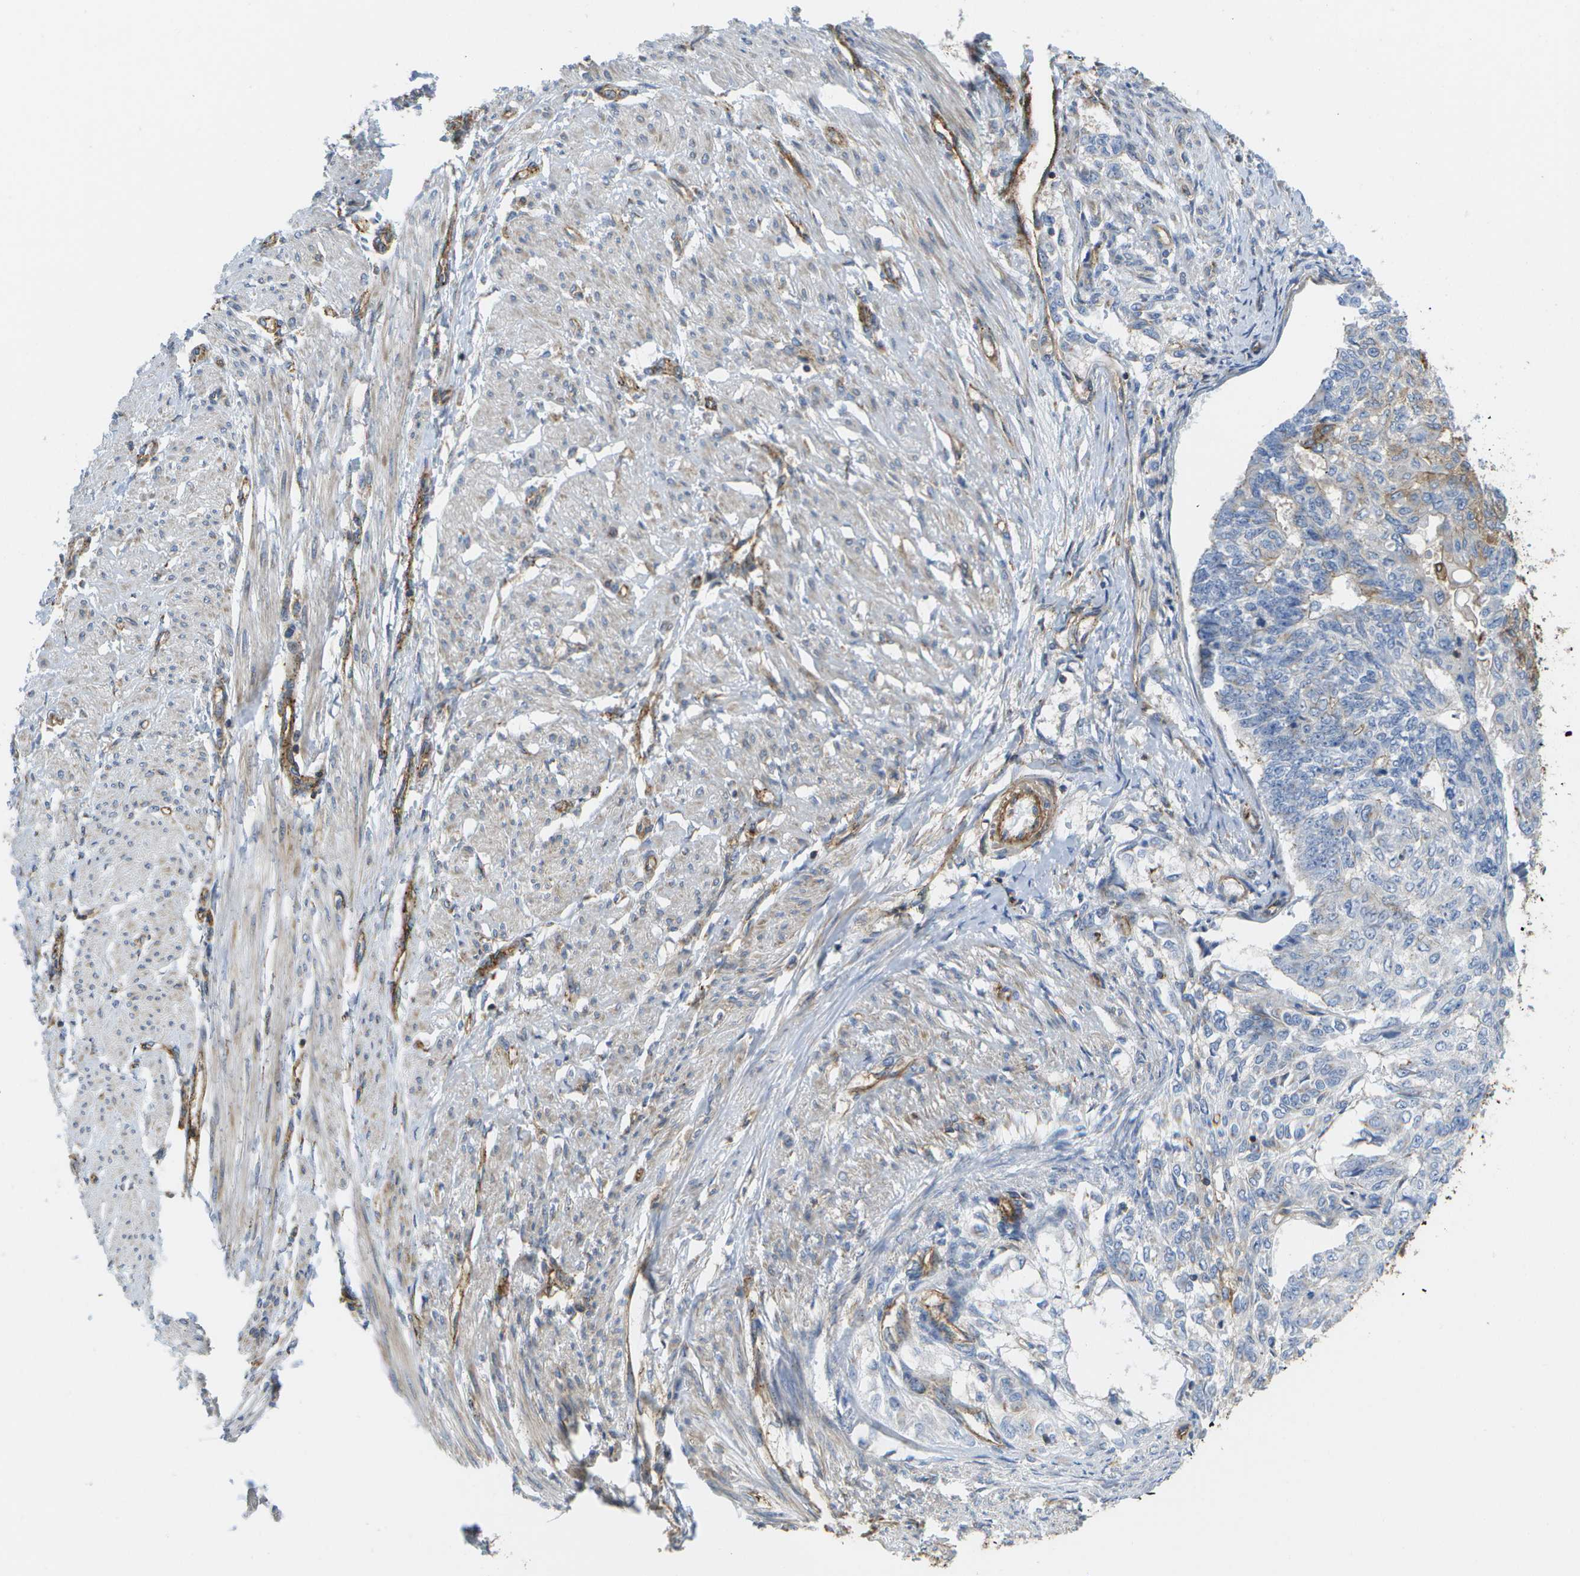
{"staining": {"intensity": "moderate", "quantity": "<25%", "location": "cytoplasmic/membranous"}, "tissue": "endometrial cancer", "cell_type": "Tumor cells", "image_type": "cancer", "snomed": [{"axis": "morphology", "description": "Adenocarcinoma, NOS"}, {"axis": "topography", "description": "Endometrium"}], "caption": "Human endometrial cancer stained with a brown dye reveals moderate cytoplasmic/membranous positive positivity in about <25% of tumor cells.", "gene": "BST2", "patient": {"sex": "female", "age": 32}}